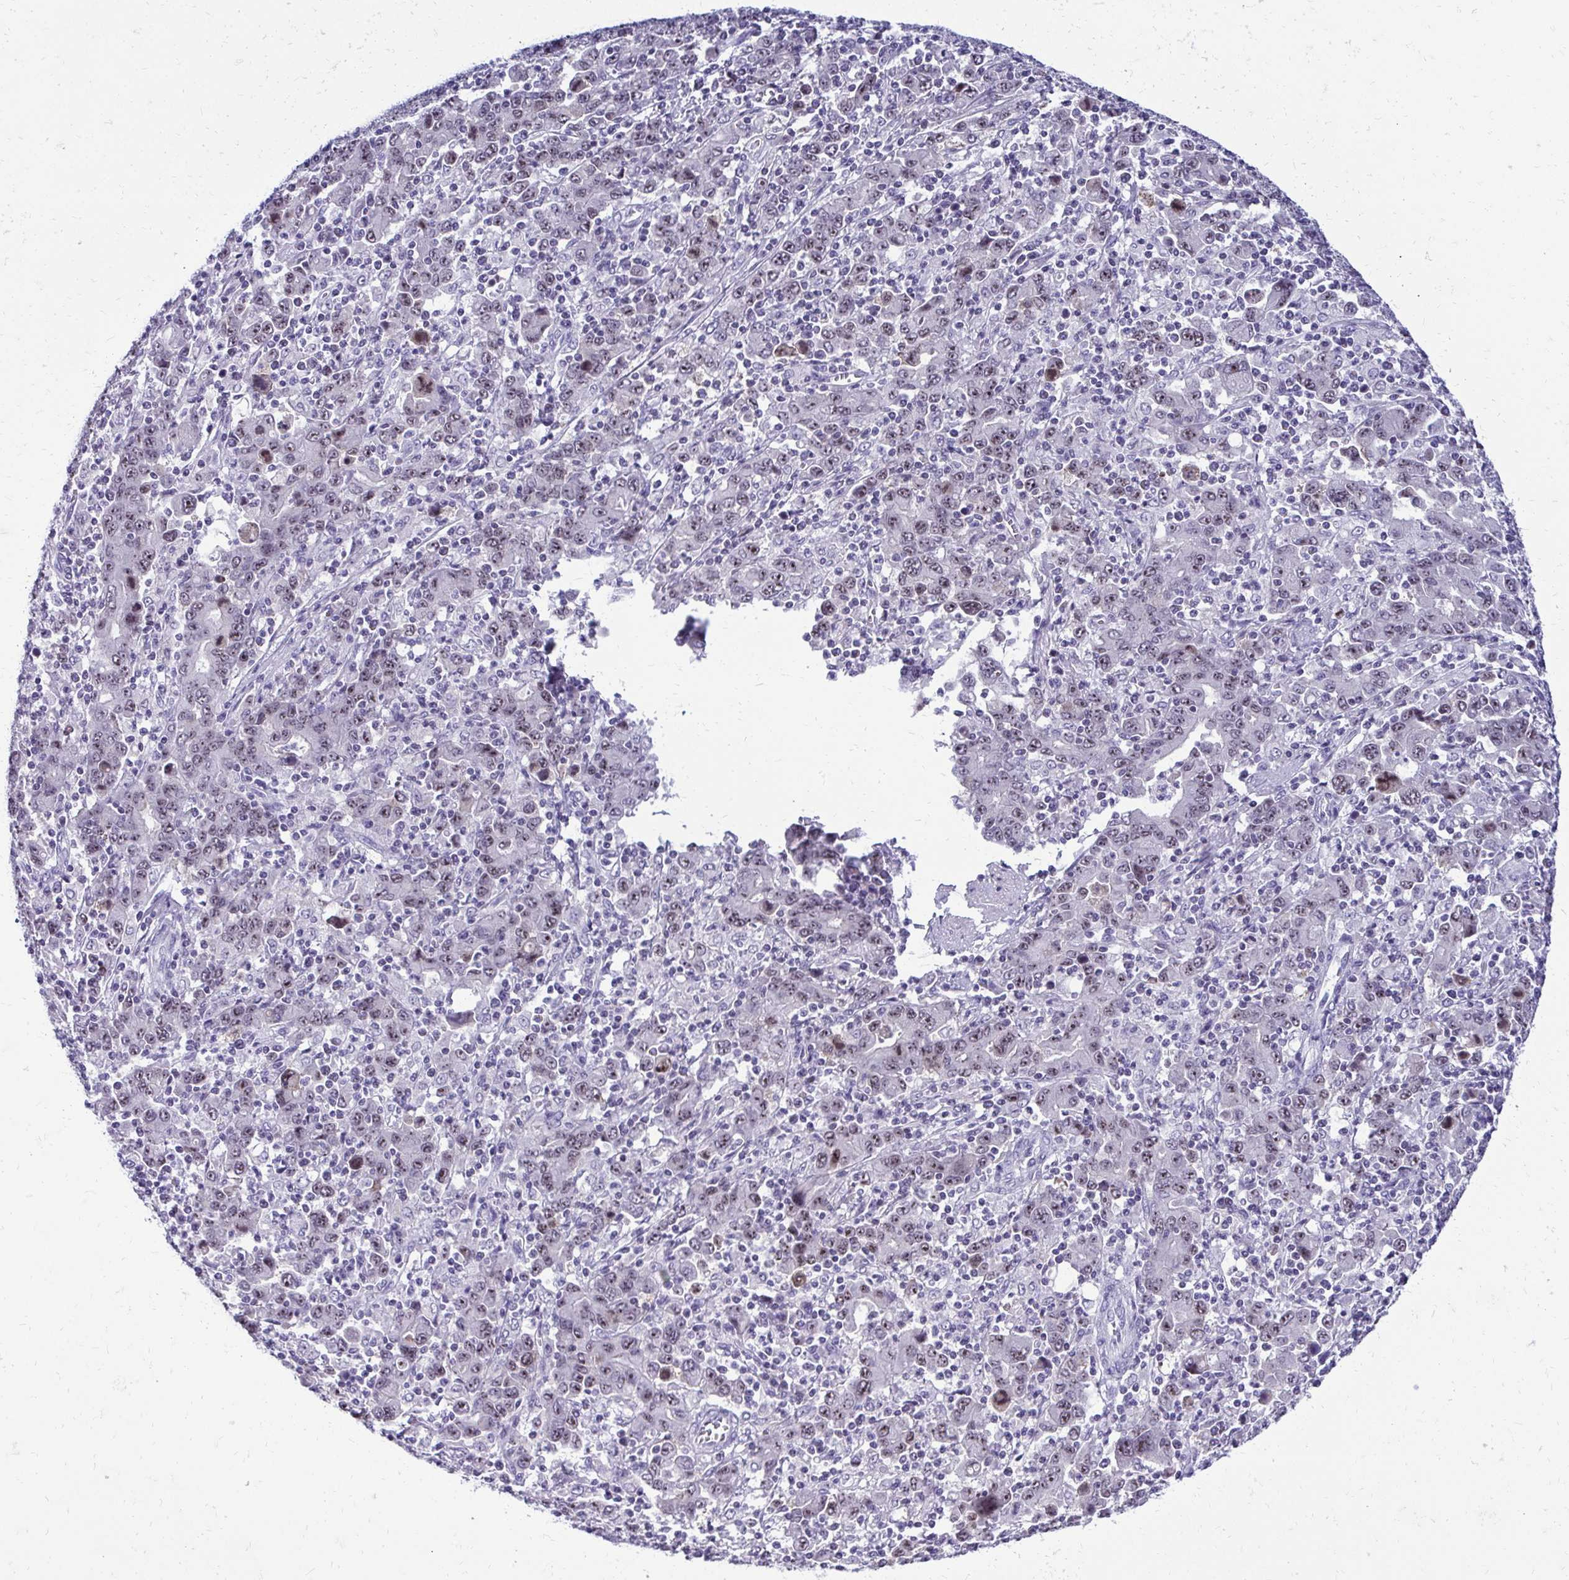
{"staining": {"intensity": "weak", "quantity": "25%-75%", "location": "nuclear"}, "tissue": "stomach cancer", "cell_type": "Tumor cells", "image_type": "cancer", "snomed": [{"axis": "morphology", "description": "Adenocarcinoma, NOS"}, {"axis": "topography", "description": "Stomach, upper"}], "caption": "Stomach adenocarcinoma stained for a protein exhibits weak nuclear positivity in tumor cells.", "gene": "NIFK", "patient": {"sex": "male", "age": 69}}